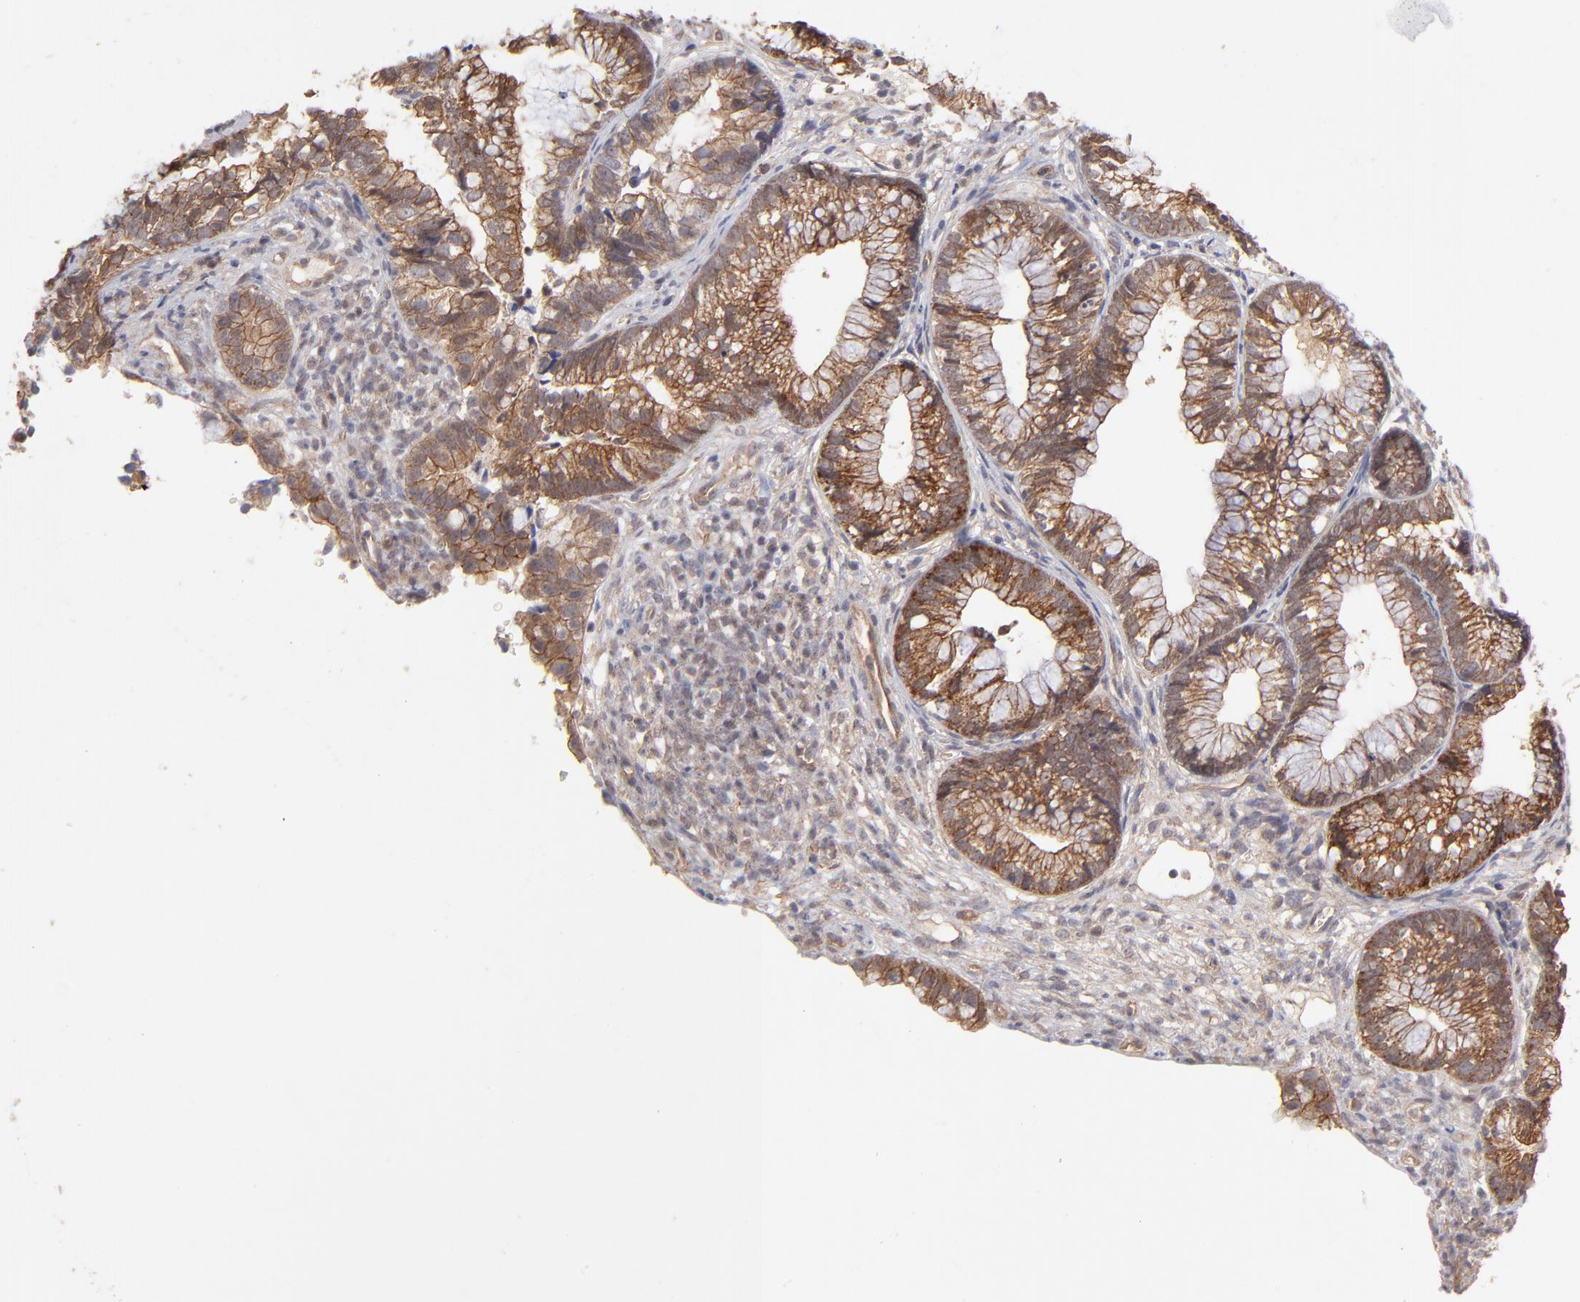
{"staining": {"intensity": "strong", "quantity": ">75%", "location": "cytoplasmic/membranous"}, "tissue": "cervical cancer", "cell_type": "Tumor cells", "image_type": "cancer", "snomed": [{"axis": "morphology", "description": "Adenocarcinoma, NOS"}, {"axis": "topography", "description": "Cervix"}], "caption": "The histopathology image displays immunohistochemical staining of cervical adenocarcinoma. There is strong cytoplasmic/membranous positivity is identified in about >75% of tumor cells.", "gene": "STAP2", "patient": {"sex": "female", "age": 44}}